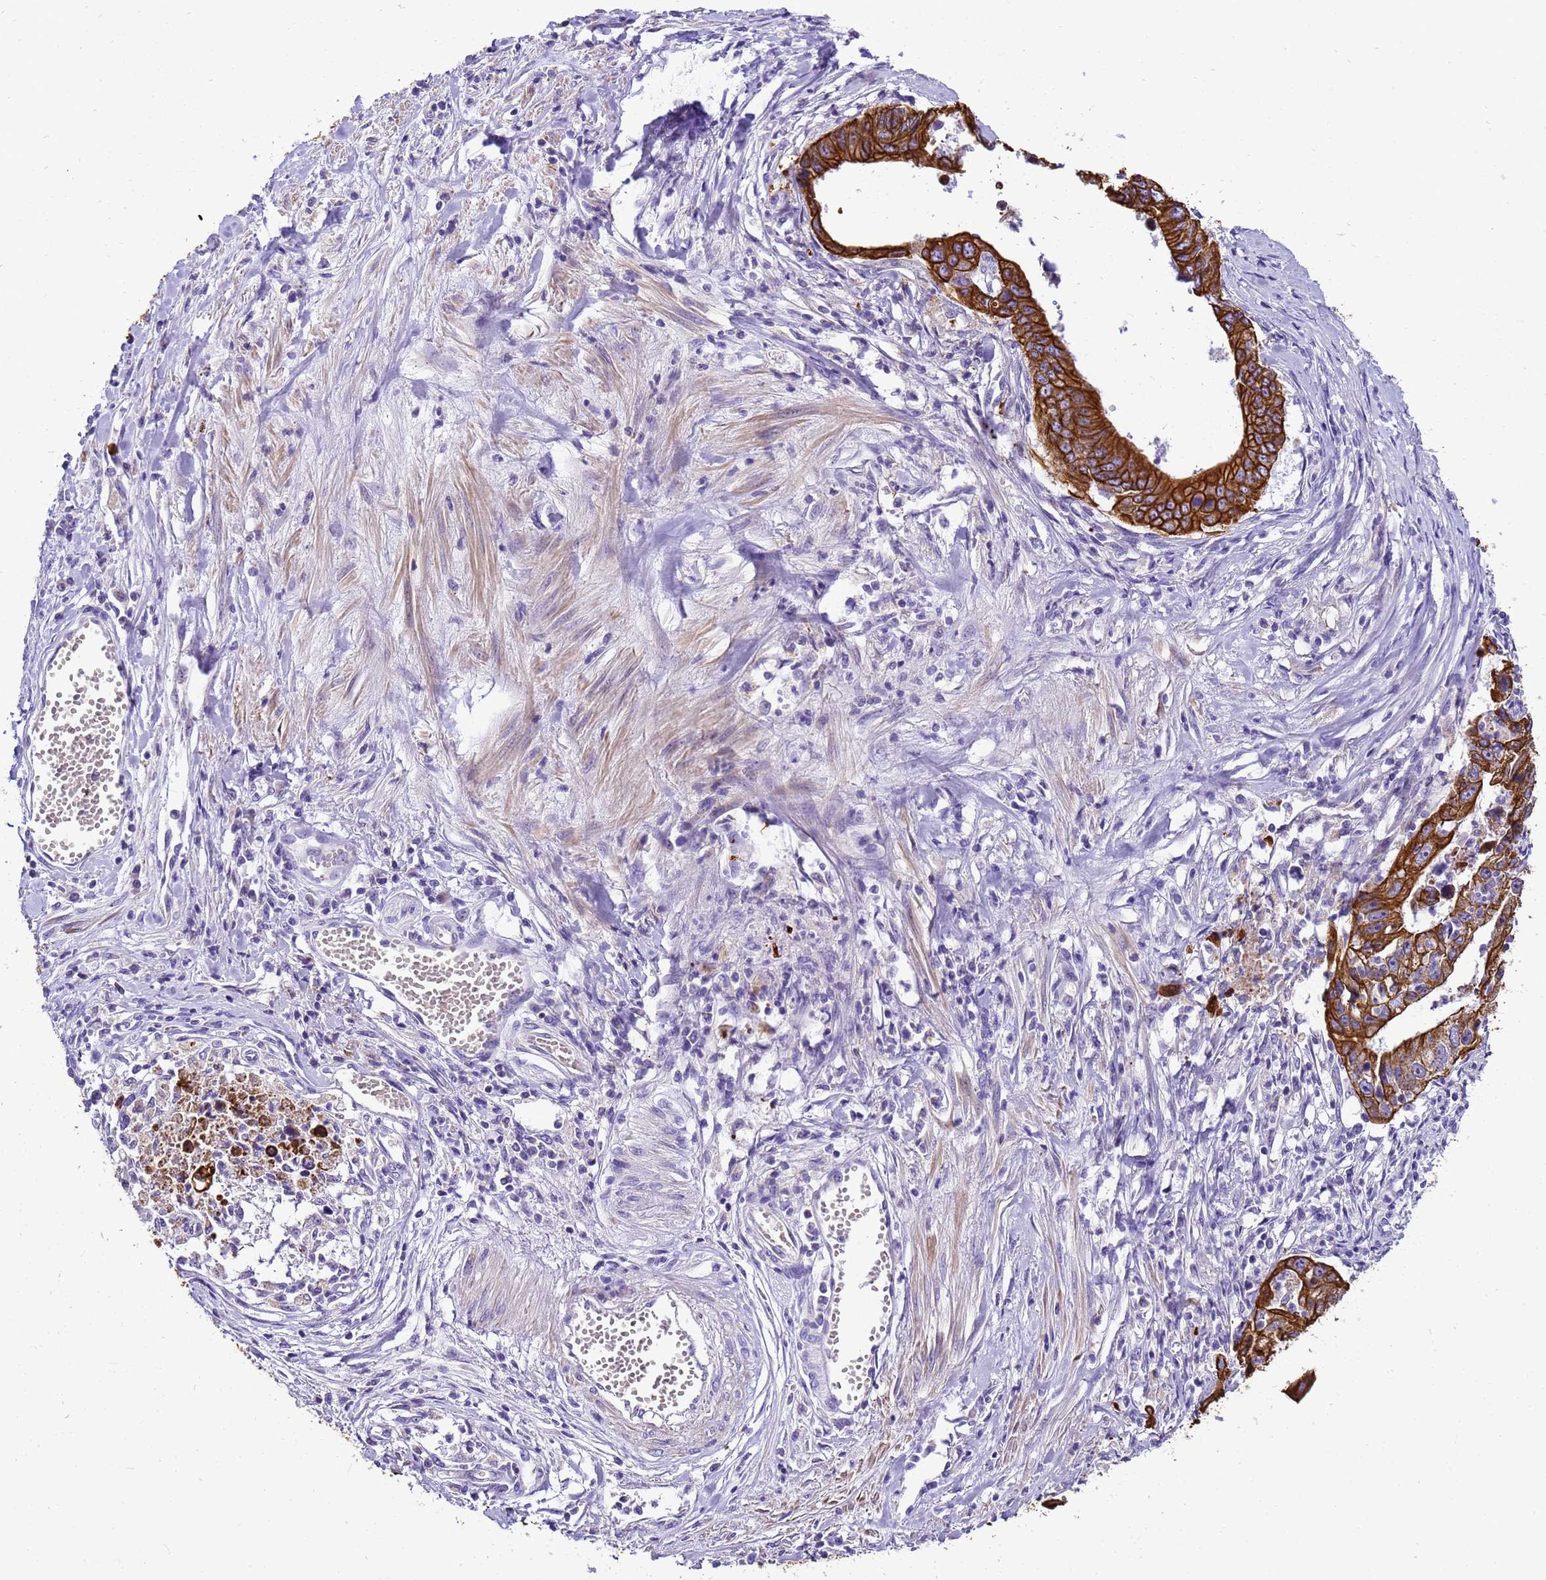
{"staining": {"intensity": "strong", "quantity": ">75%", "location": "cytoplasmic/membranous"}, "tissue": "stomach cancer", "cell_type": "Tumor cells", "image_type": "cancer", "snomed": [{"axis": "morphology", "description": "Adenocarcinoma, NOS"}, {"axis": "topography", "description": "Stomach"}], "caption": "Tumor cells reveal high levels of strong cytoplasmic/membranous staining in approximately >75% of cells in stomach adenocarcinoma. The protein is shown in brown color, while the nuclei are stained blue.", "gene": "PIEZO2", "patient": {"sex": "male", "age": 59}}